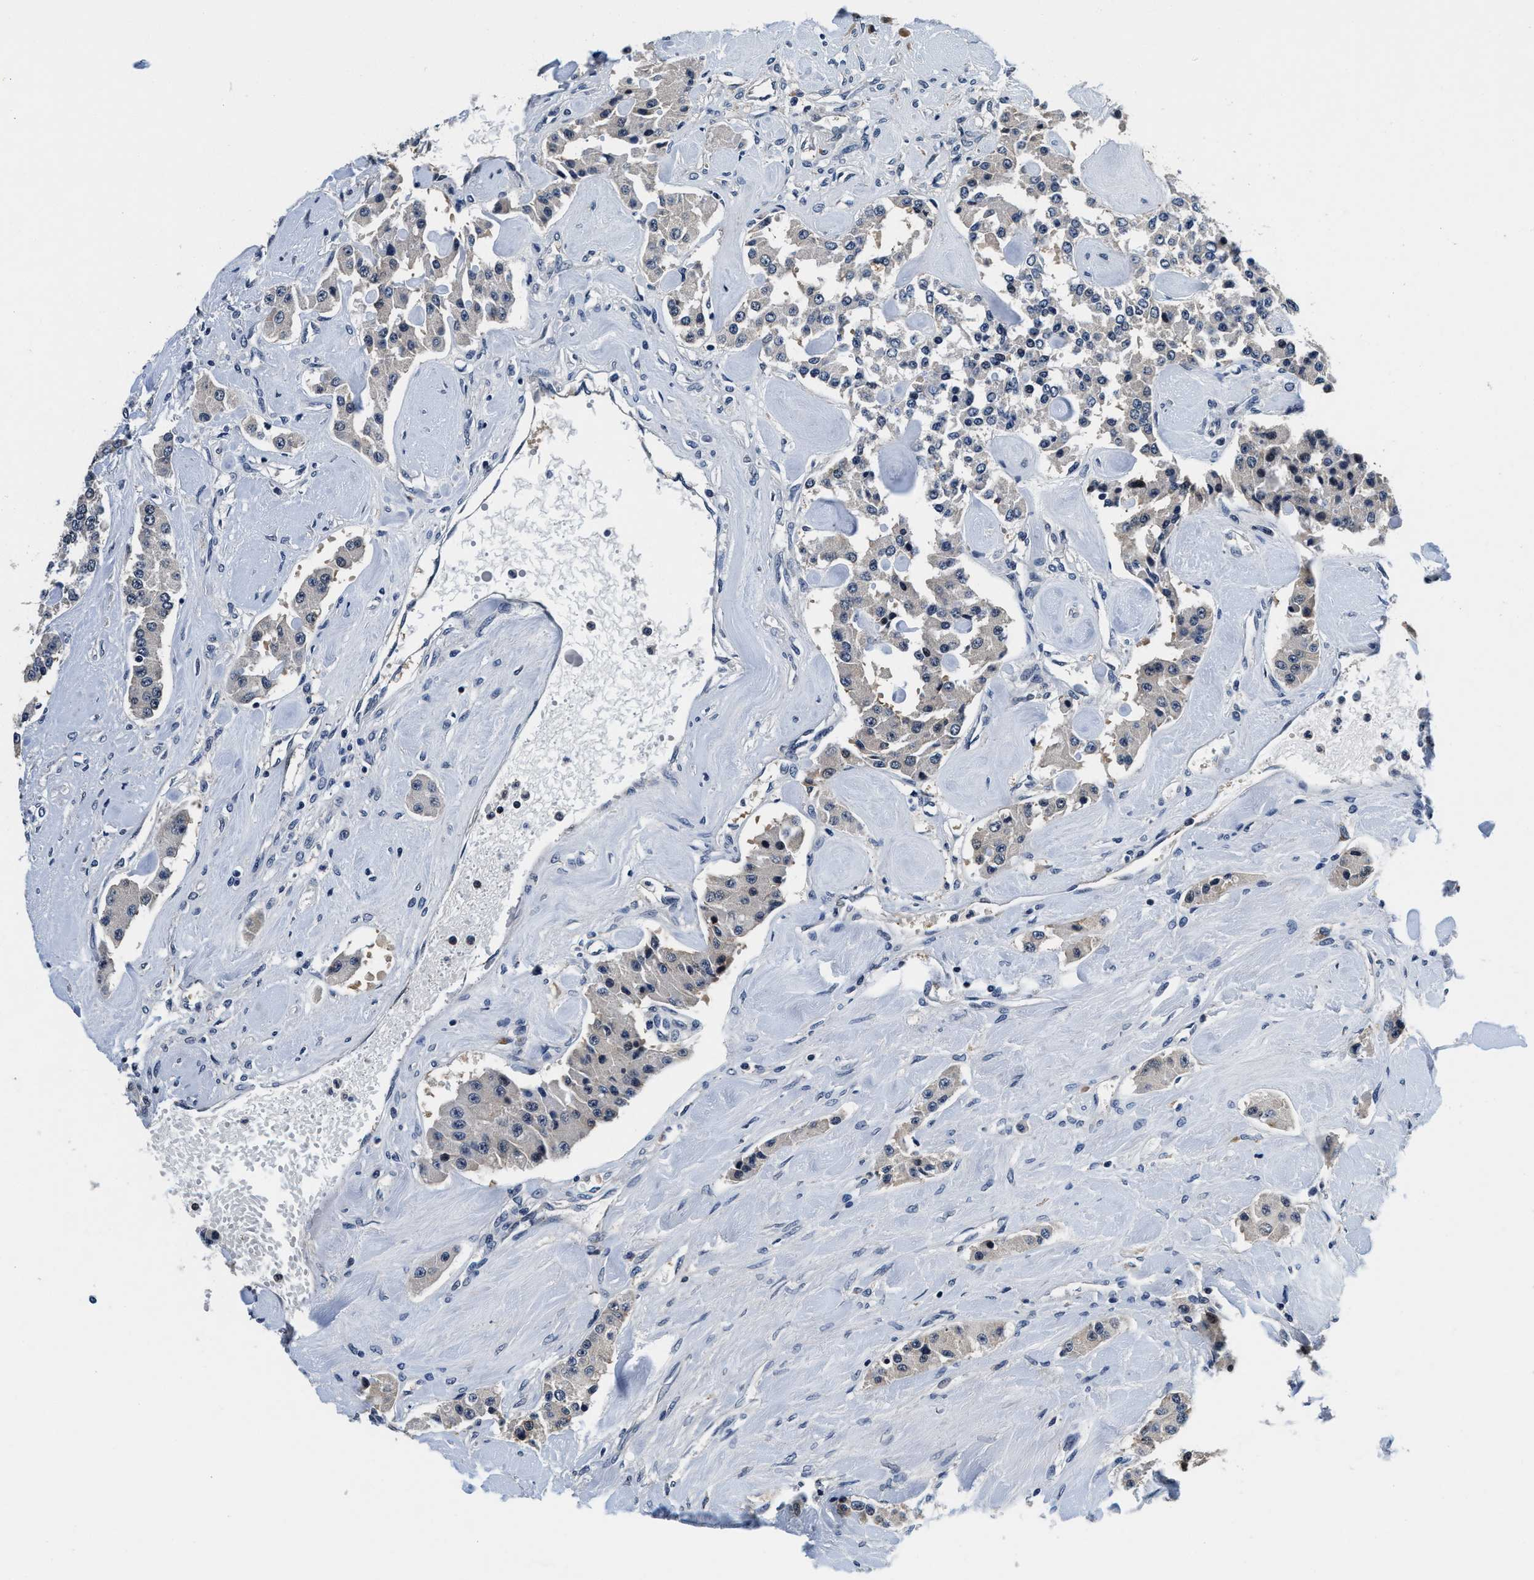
{"staining": {"intensity": "weak", "quantity": "25%-75%", "location": "cytoplasmic/membranous"}, "tissue": "carcinoid", "cell_type": "Tumor cells", "image_type": "cancer", "snomed": [{"axis": "morphology", "description": "Carcinoid, malignant, NOS"}, {"axis": "topography", "description": "Pancreas"}], "caption": "A photomicrograph of carcinoid stained for a protein shows weak cytoplasmic/membranous brown staining in tumor cells.", "gene": "PHPT1", "patient": {"sex": "male", "age": 41}}